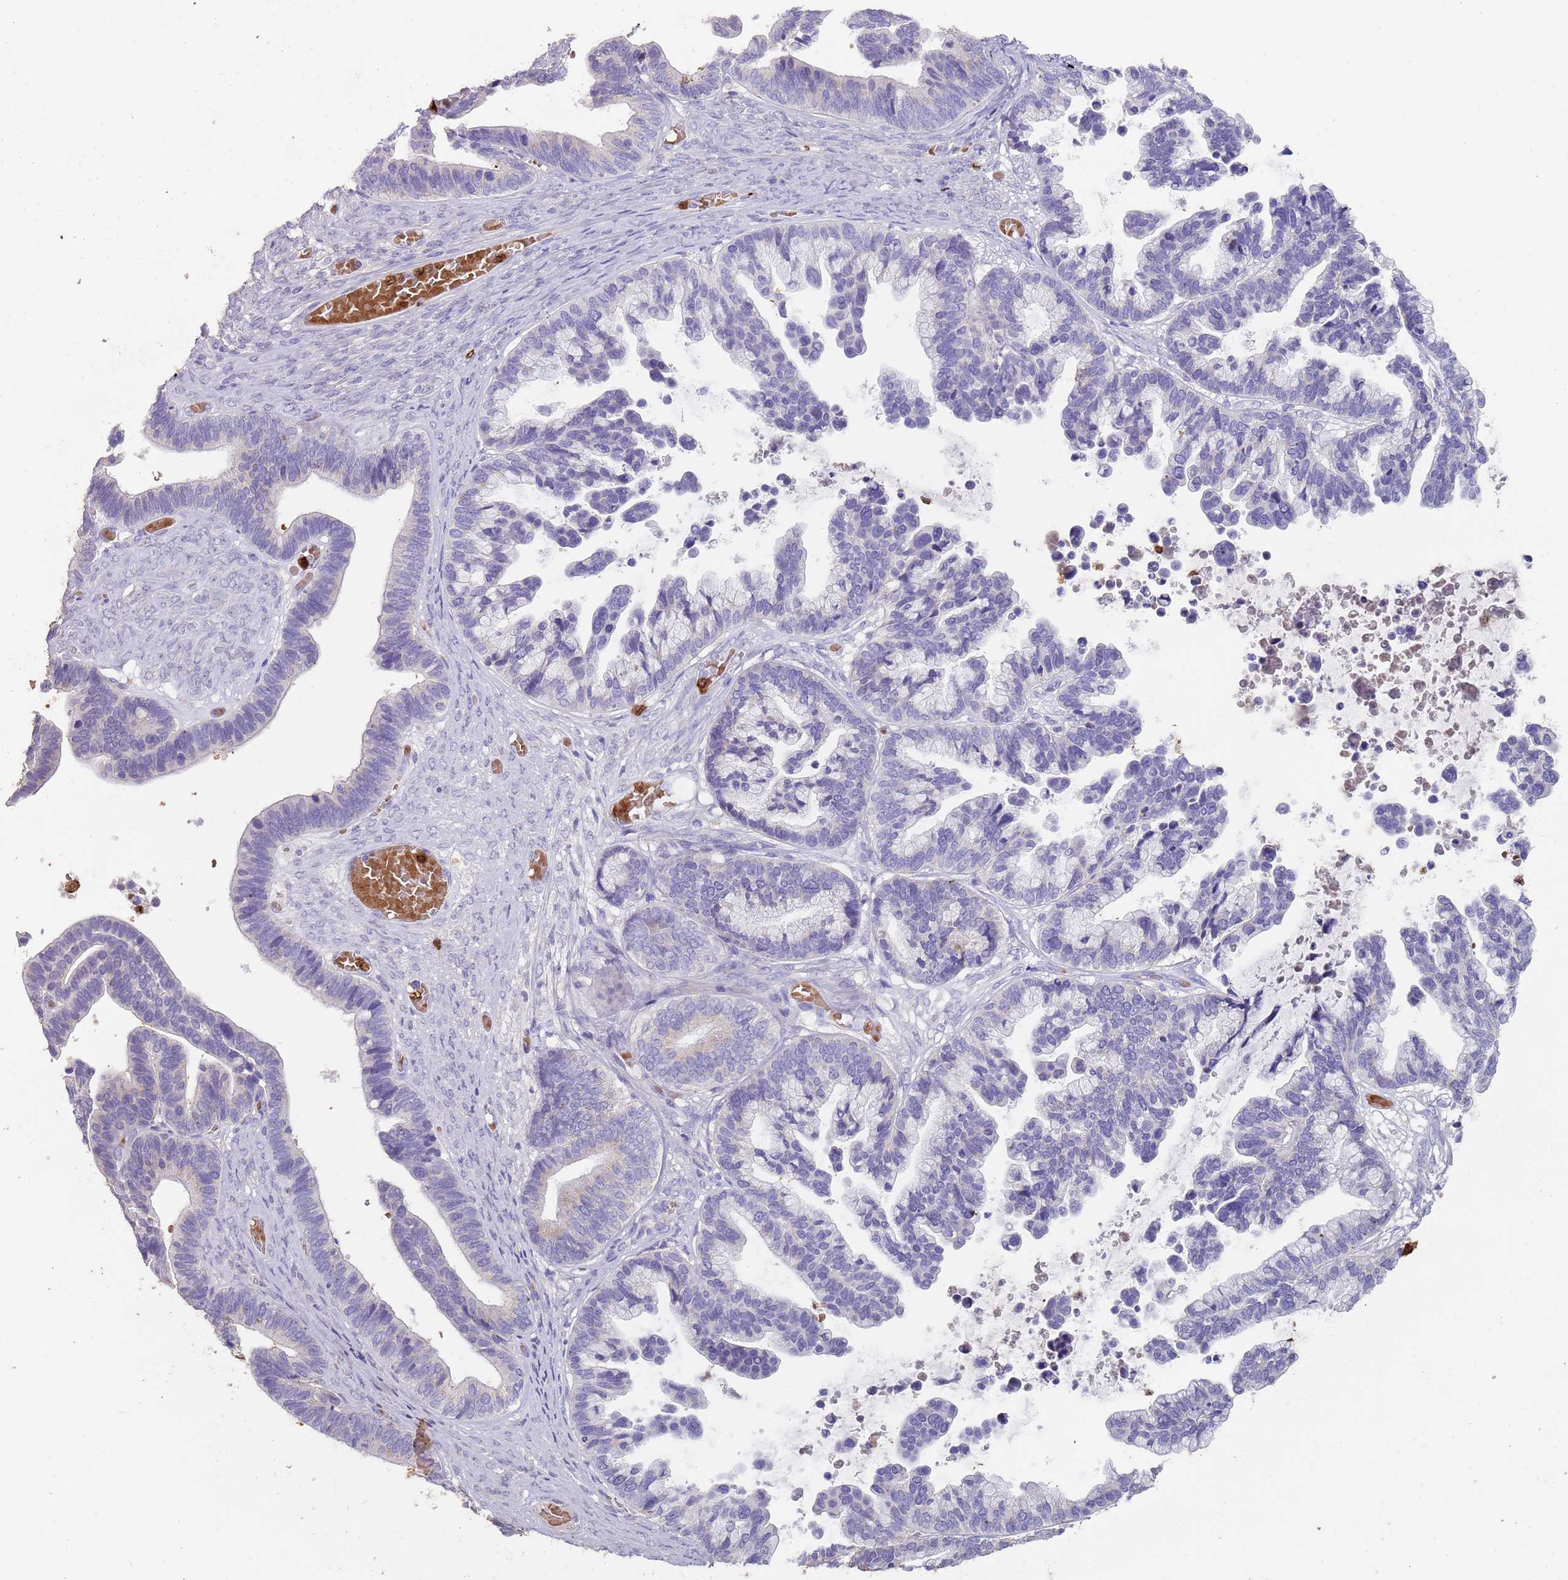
{"staining": {"intensity": "negative", "quantity": "none", "location": "none"}, "tissue": "ovarian cancer", "cell_type": "Tumor cells", "image_type": "cancer", "snomed": [{"axis": "morphology", "description": "Cystadenocarcinoma, serous, NOS"}, {"axis": "topography", "description": "Ovary"}], "caption": "Ovarian cancer was stained to show a protein in brown. There is no significant positivity in tumor cells.", "gene": "TMEM251", "patient": {"sex": "female", "age": 56}}